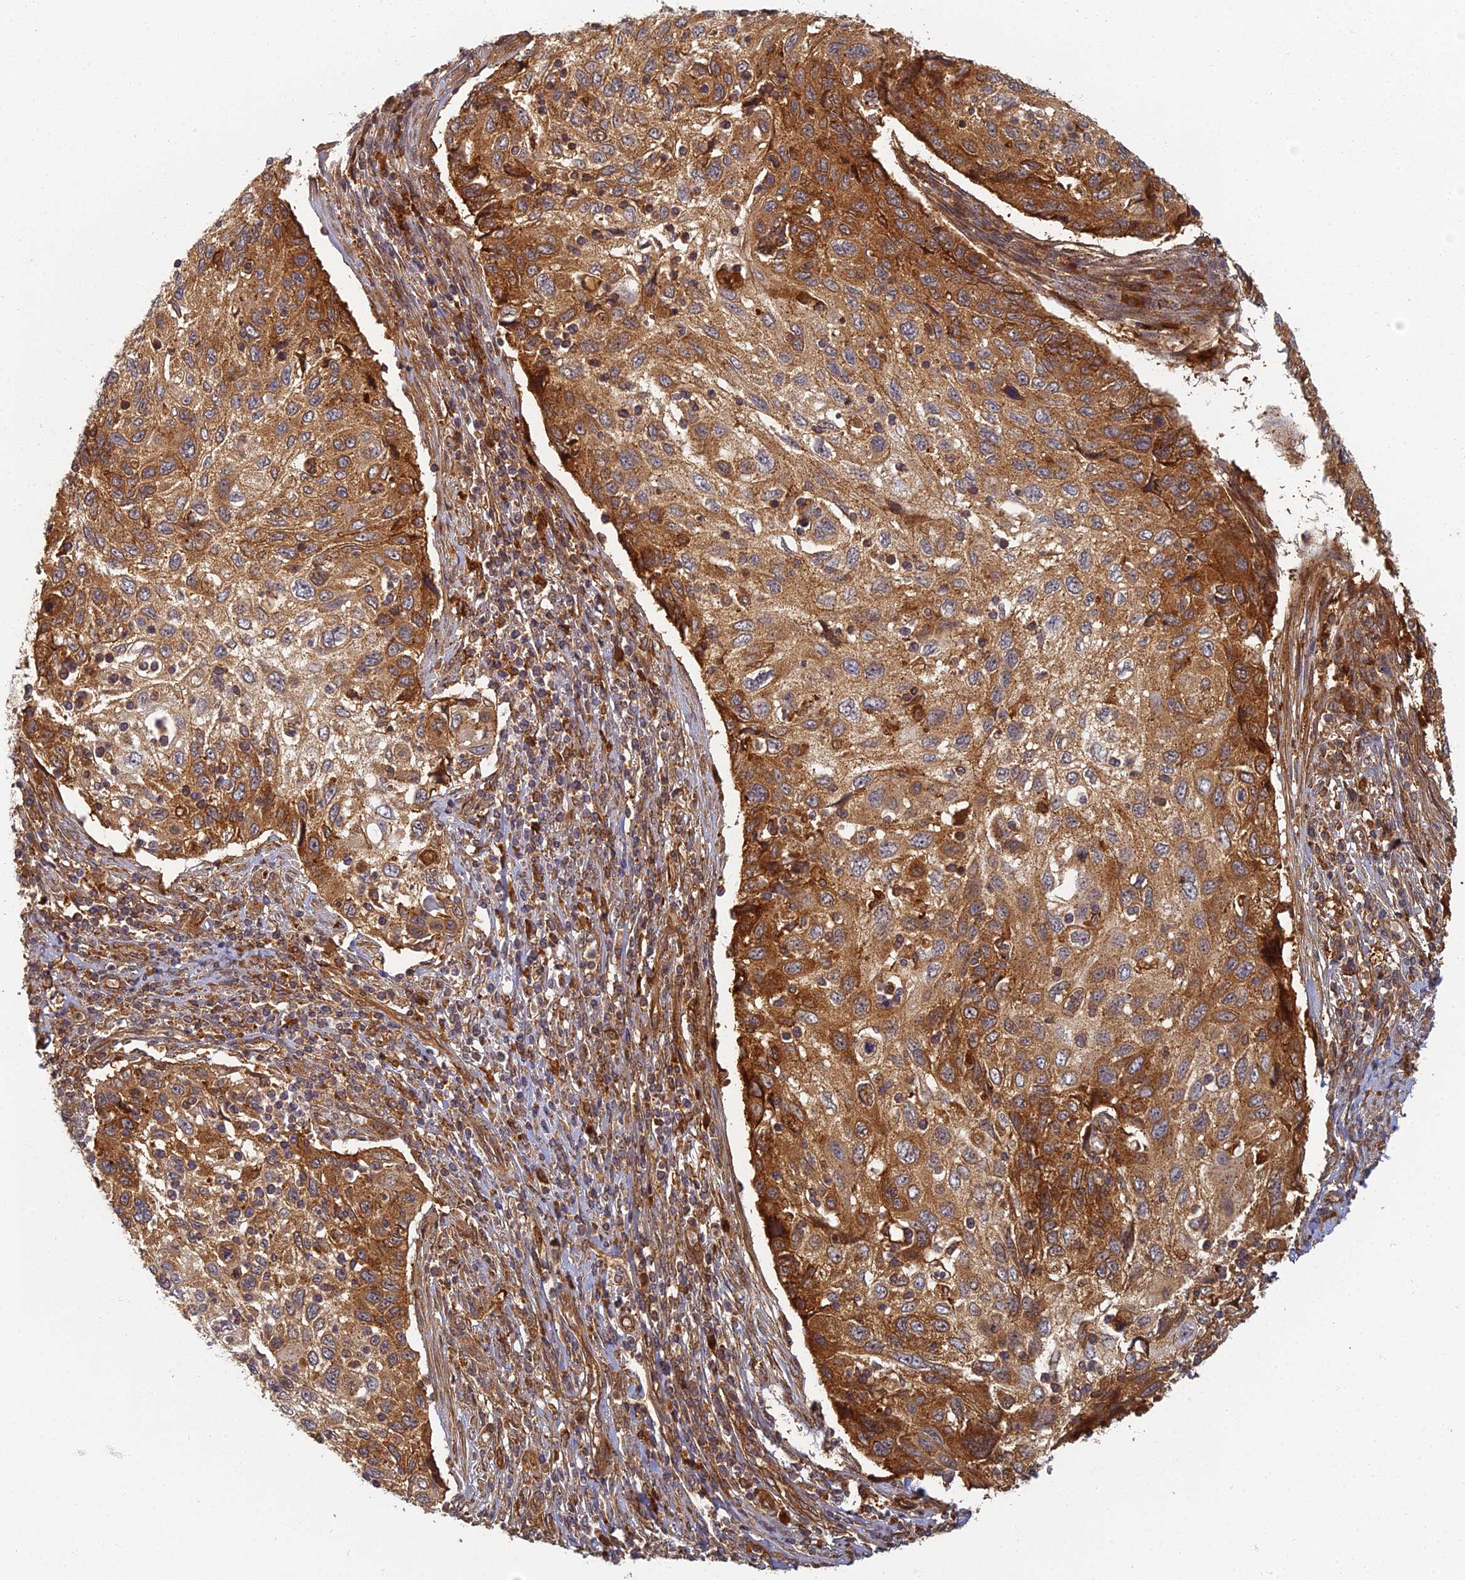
{"staining": {"intensity": "strong", "quantity": ">75%", "location": "cytoplasmic/membranous"}, "tissue": "cervical cancer", "cell_type": "Tumor cells", "image_type": "cancer", "snomed": [{"axis": "morphology", "description": "Squamous cell carcinoma, NOS"}, {"axis": "topography", "description": "Cervix"}], "caption": "Tumor cells exhibit high levels of strong cytoplasmic/membranous staining in about >75% of cells in human cervical cancer (squamous cell carcinoma).", "gene": "INO80D", "patient": {"sex": "female", "age": 70}}